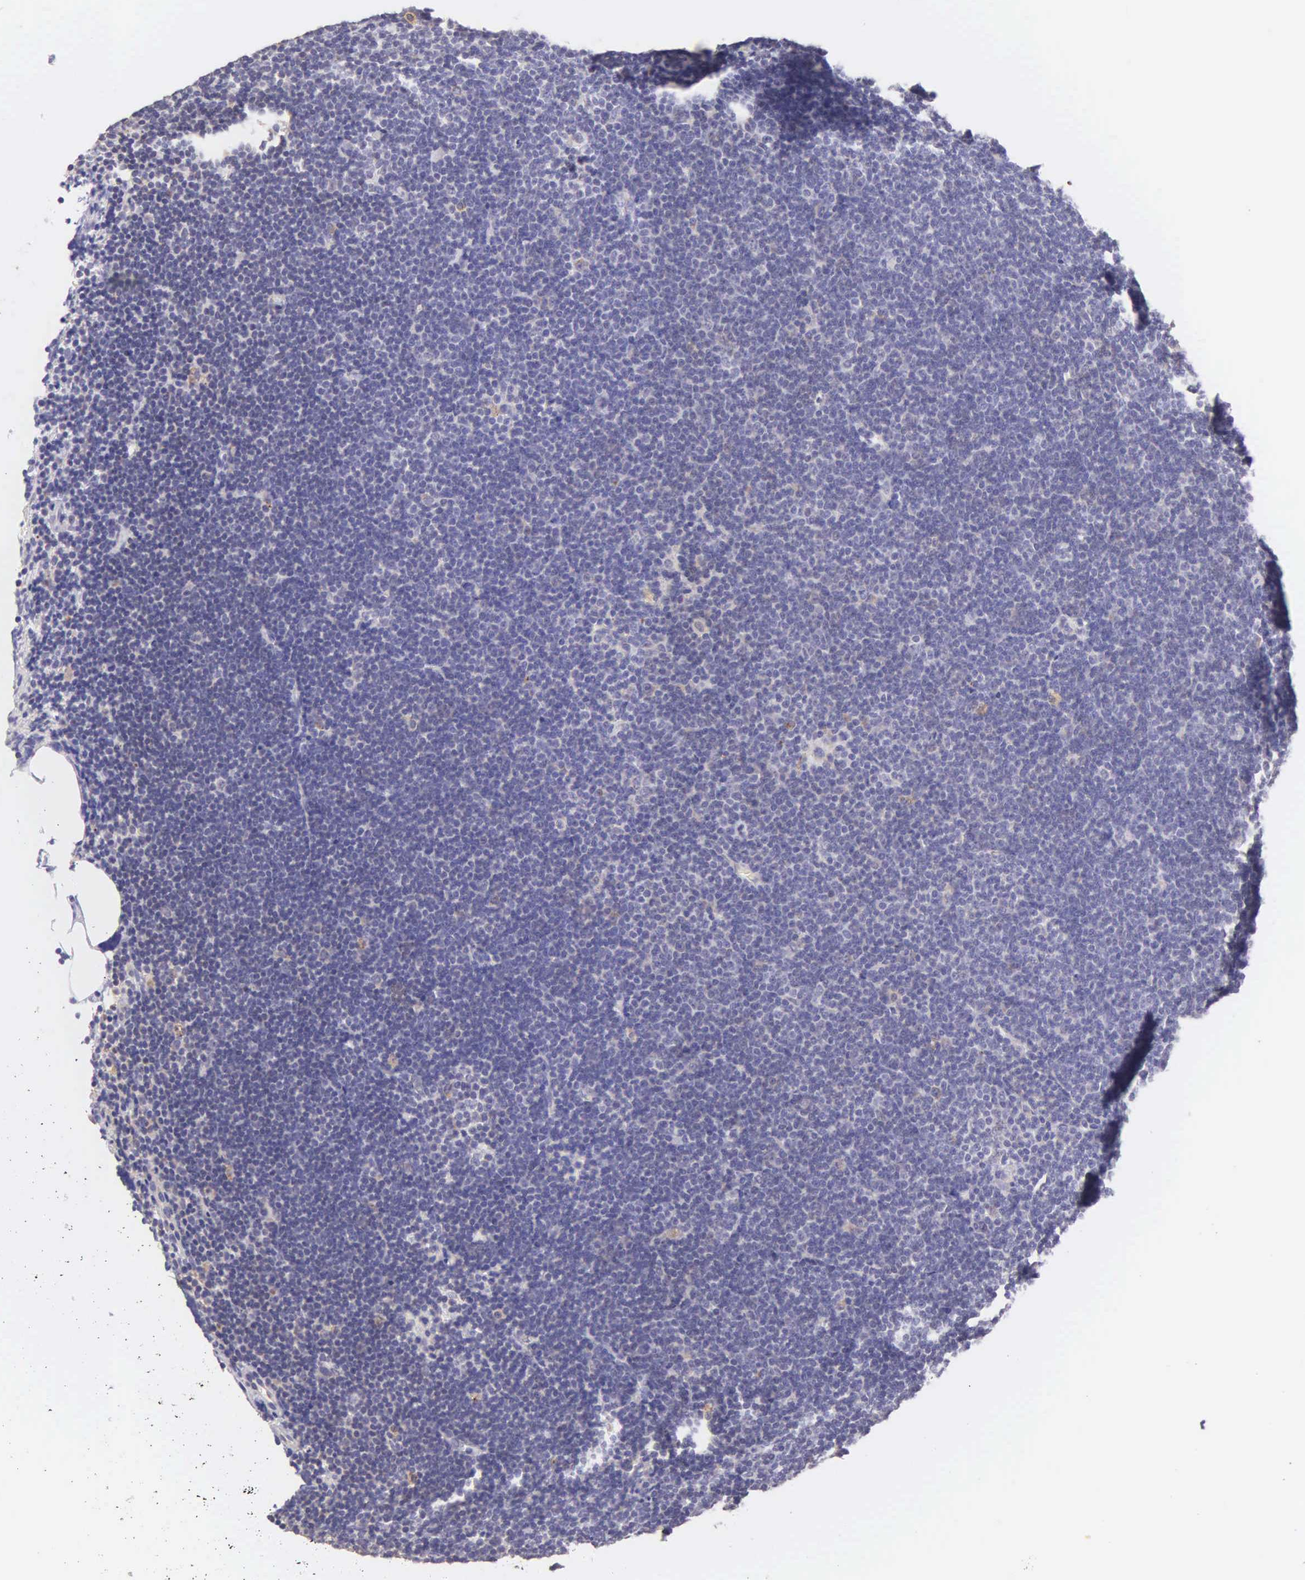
{"staining": {"intensity": "negative", "quantity": "none", "location": "none"}, "tissue": "lymphoma", "cell_type": "Tumor cells", "image_type": "cancer", "snomed": [{"axis": "morphology", "description": "Malignant lymphoma, non-Hodgkin's type, Low grade"}, {"axis": "topography", "description": "Lymph node"}], "caption": "The immunohistochemistry (IHC) micrograph has no significant expression in tumor cells of lymphoma tissue.", "gene": "ESR1", "patient": {"sex": "female", "age": 51}}